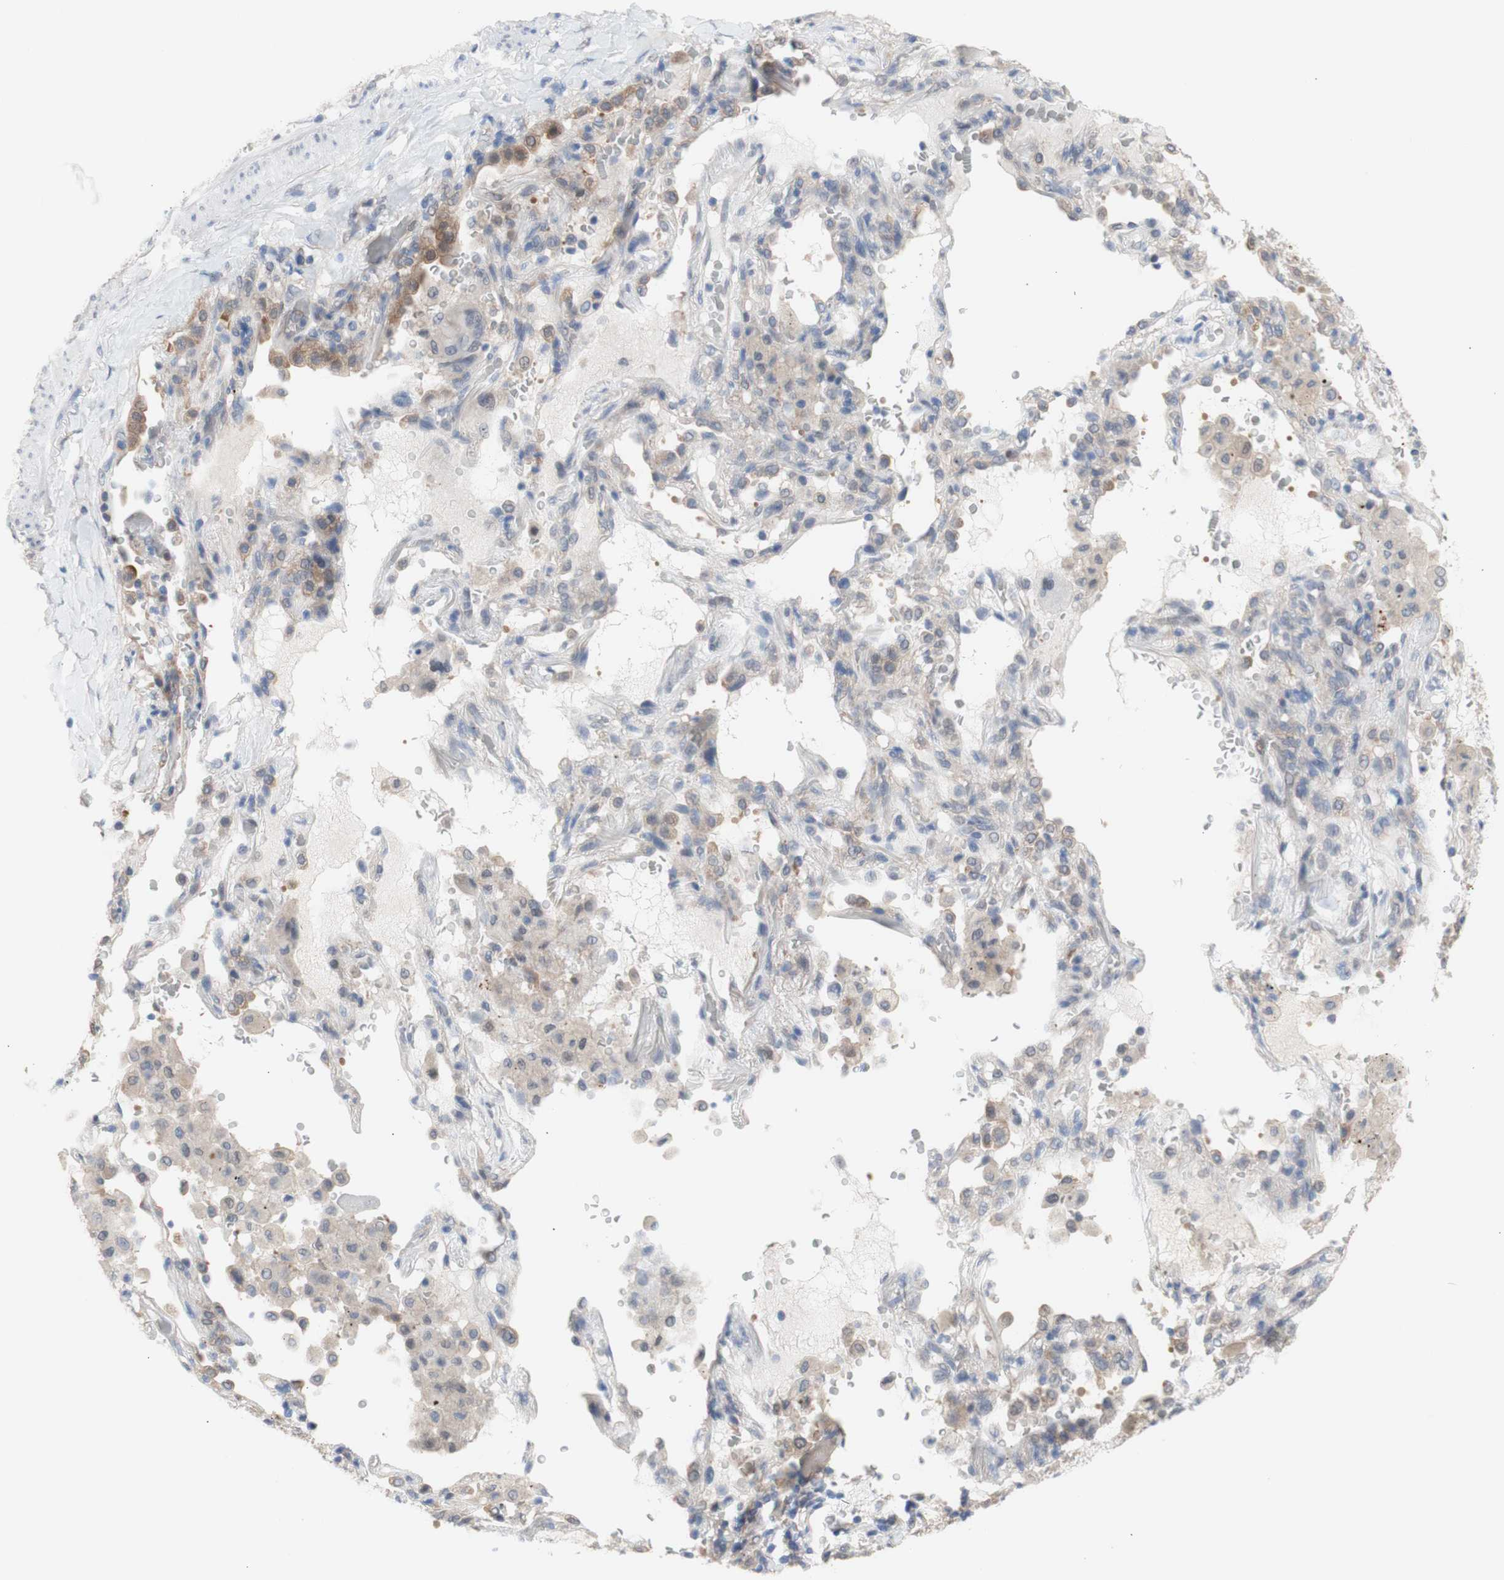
{"staining": {"intensity": "weak", "quantity": "<25%", "location": "cytoplasmic/membranous"}, "tissue": "lung cancer", "cell_type": "Tumor cells", "image_type": "cancer", "snomed": [{"axis": "morphology", "description": "Squamous cell carcinoma, NOS"}, {"axis": "topography", "description": "Lung"}], "caption": "High magnification brightfield microscopy of lung cancer (squamous cell carcinoma) stained with DAB (brown) and counterstained with hematoxylin (blue): tumor cells show no significant staining.", "gene": "PRMT5", "patient": {"sex": "male", "age": 57}}